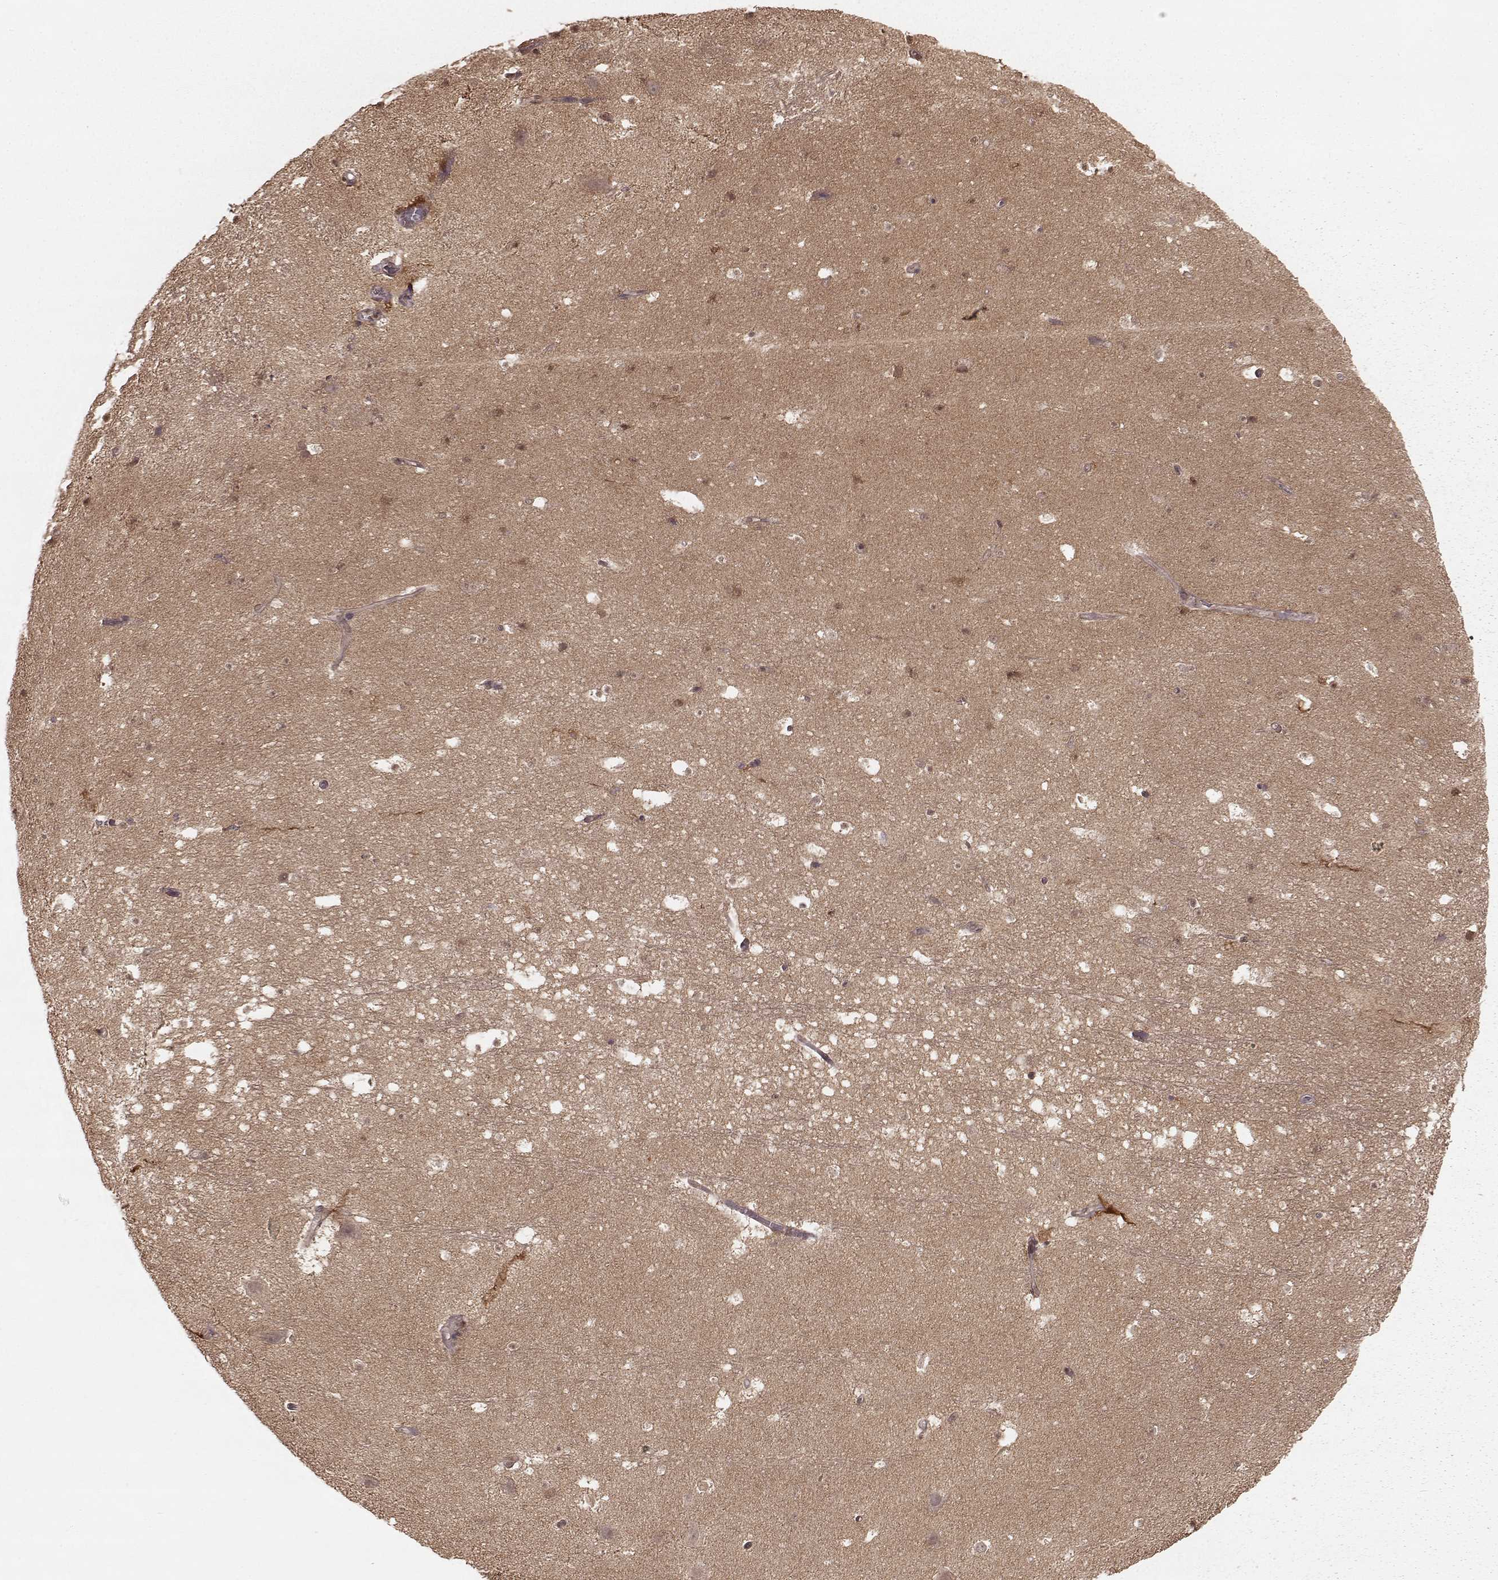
{"staining": {"intensity": "weak", "quantity": "25%-75%", "location": "cytoplasmic/membranous,nuclear"}, "tissue": "hippocampus", "cell_type": "Glial cells", "image_type": "normal", "snomed": [{"axis": "morphology", "description": "Normal tissue, NOS"}, {"axis": "topography", "description": "Hippocampus"}], "caption": "Weak cytoplasmic/membranous,nuclear positivity for a protein is identified in approximately 25%-75% of glial cells of benign hippocampus using immunohistochemistry (IHC).", "gene": "GSS", "patient": {"sex": "male", "age": 26}}